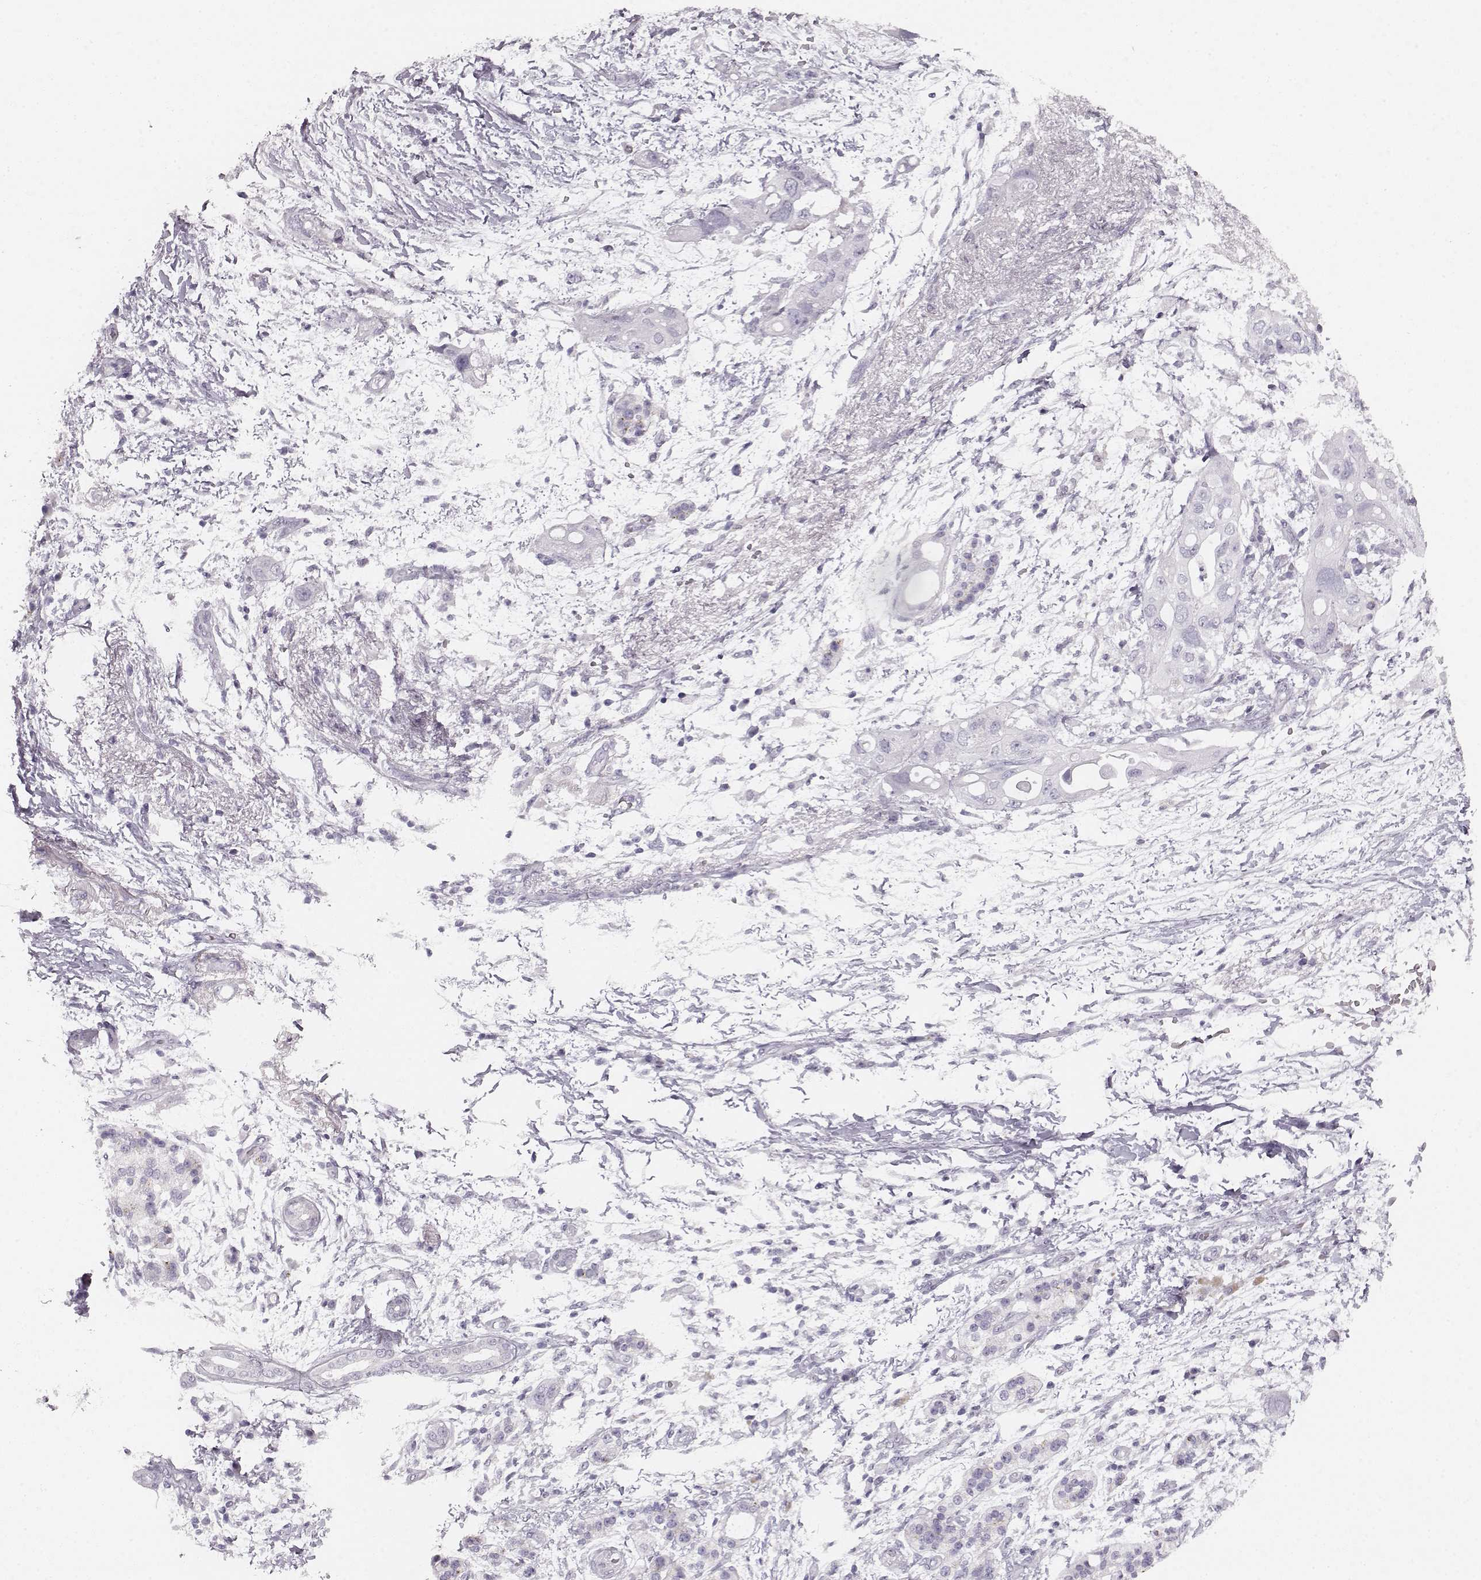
{"staining": {"intensity": "negative", "quantity": "none", "location": "none"}, "tissue": "pancreatic cancer", "cell_type": "Tumor cells", "image_type": "cancer", "snomed": [{"axis": "morphology", "description": "Adenocarcinoma, NOS"}, {"axis": "topography", "description": "Pancreas"}], "caption": "Image shows no protein staining in tumor cells of adenocarcinoma (pancreatic) tissue.", "gene": "KIAA0319", "patient": {"sex": "female", "age": 72}}